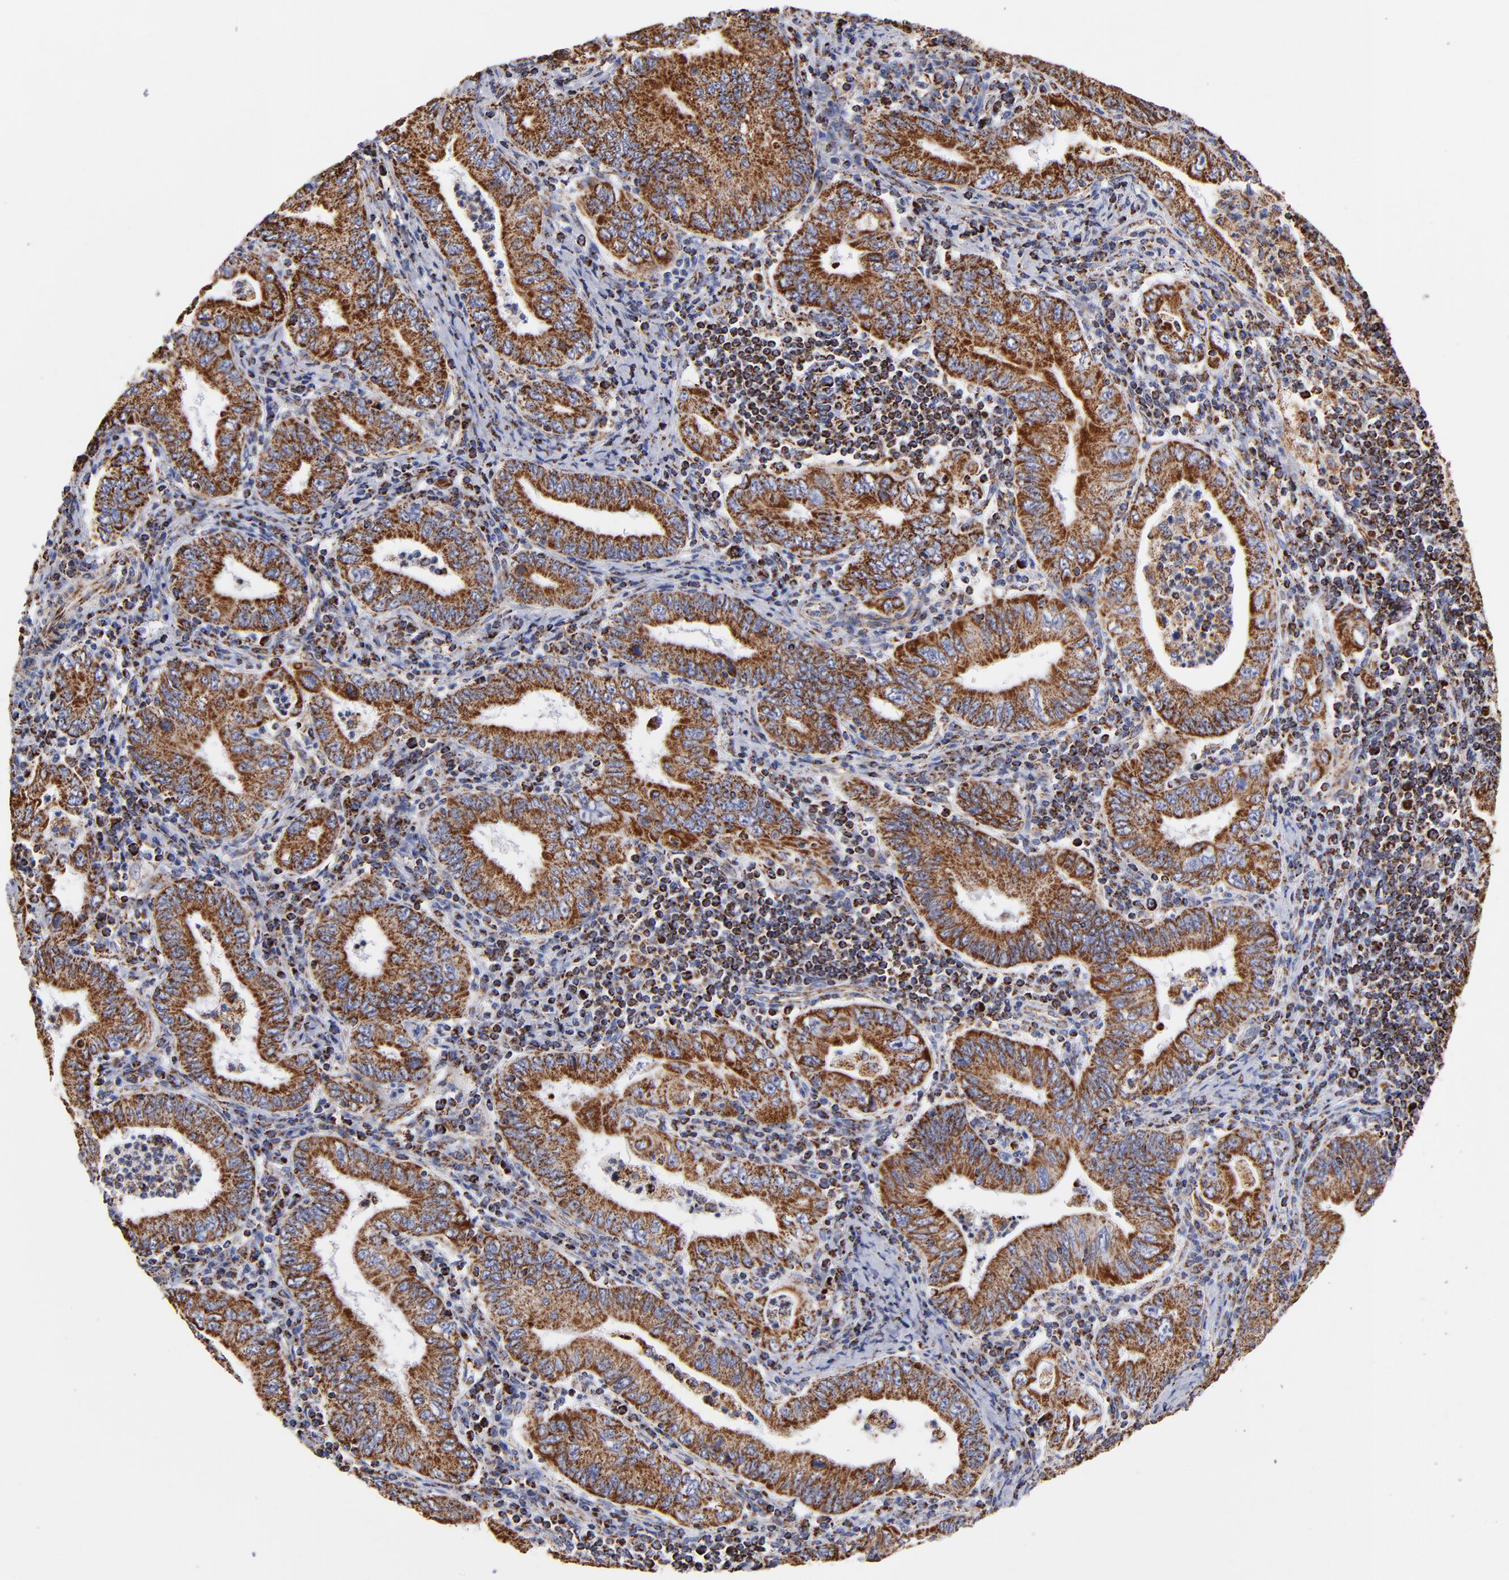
{"staining": {"intensity": "strong", "quantity": ">75%", "location": "cytoplasmic/membranous"}, "tissue": "stomach cancer", "cell_type": "Tumor cells", "image_type": "cancer", "snomed": [{"axis": "morphology", "description": "Normal tissue, NOS"}, {"axis": "morphology", "description": "Adenocarcinoma, NOS"}, {"axis": "topography", "description": "Esophagus"}, {"axis": "topography", "description": "Stomach, upper"}, {"axis": "topography", "description": "Peripheral nerve tissue"}], "caption": "Immunohistochemistry of human stomach cancer demonstrates high levels of strong cytoplasmic/membranous positivity in approximately >75% of tumor cells.", "gene": "PHB1", "patient": {"sex": "male", "age": 62}}